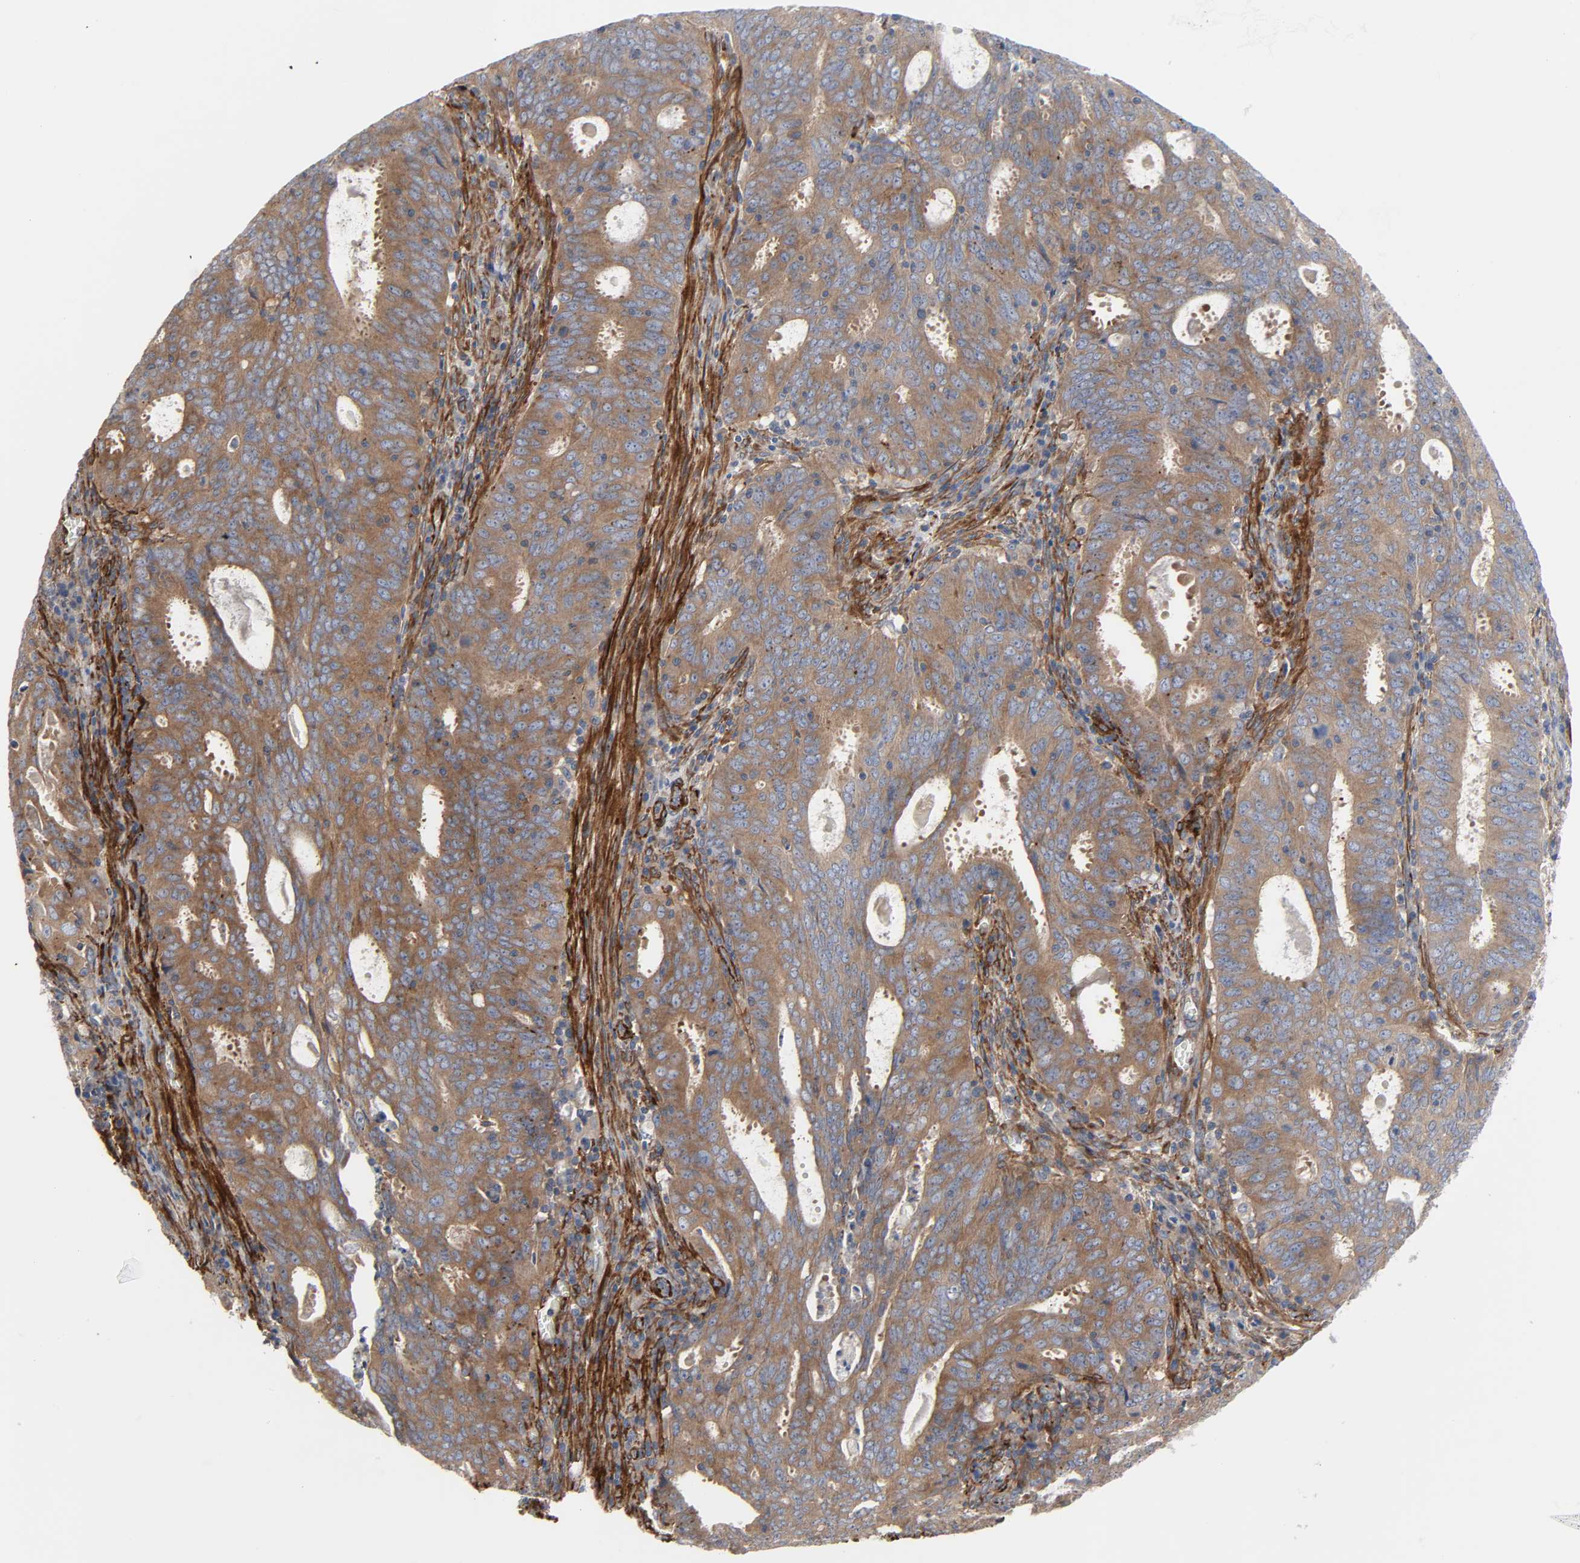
{"staining": {"intensity": "strong", "quantity": ">75%", "location": "cytoplasmic/membranous"}, "tissue": "cervical cancer", "cell_type": "Tumor cells", "image_type": "cancer", "snomed": [{"axis": "morphology", "description": "Adenocarcinoma, NOS"}, {"axis": "topography", "description": "Cervix"}], "caption": "Approximately >75% of tumor cells in human cervical cancer demonstrate strong cytoplasmic/membranous protein expression as visualized by brown immunohistochemical staining.", "gene": "ARHGAP1", "patient": {"sex": "female", "age": 44}}